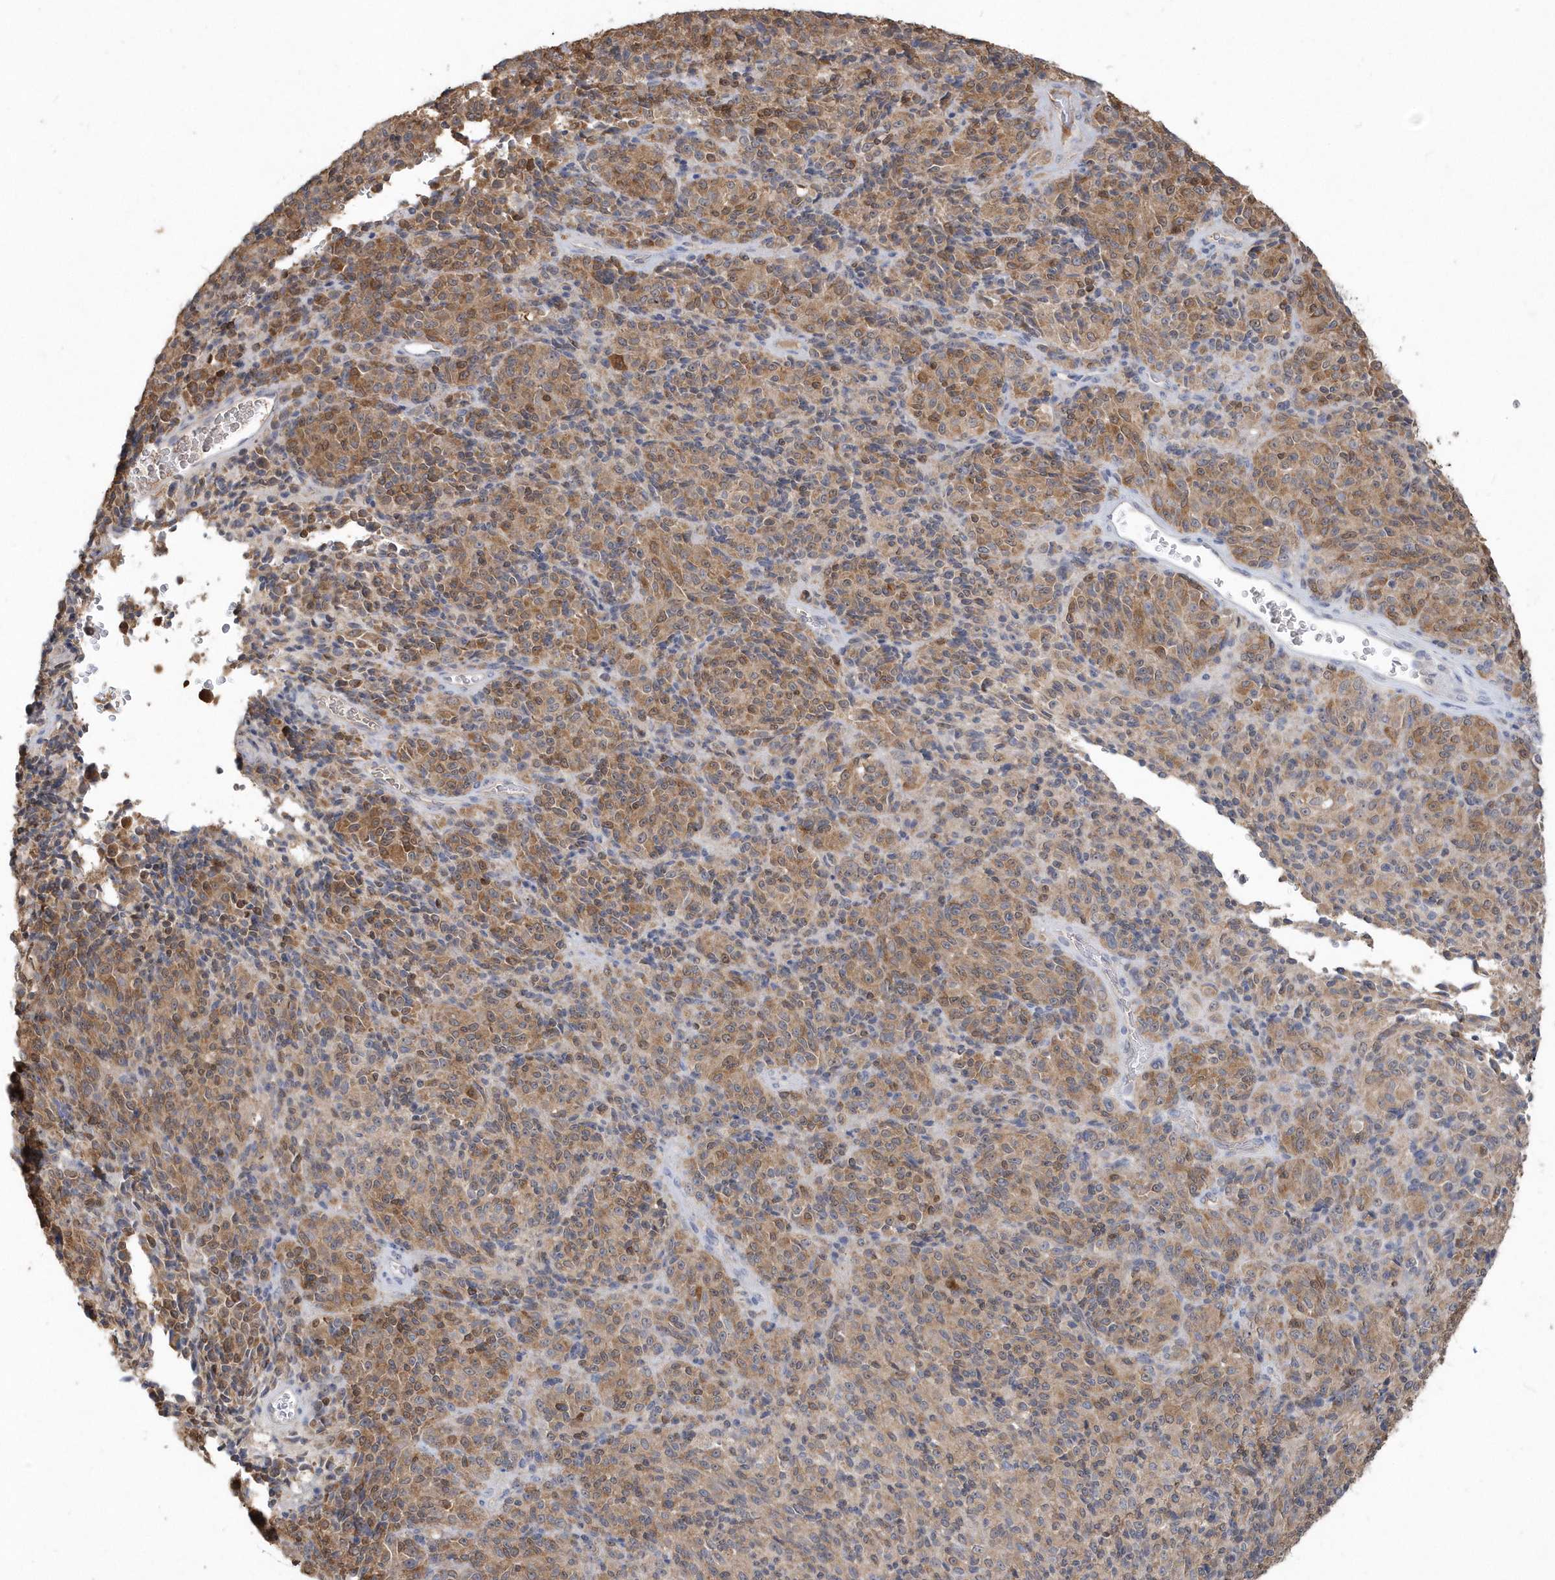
{"staining": {"intensity": "moderate", "quantity": ">75%", "location": "cytoplasmic/membranous"}, "tissue": "melanoma", "cell_type": "Tumor cells", "image_type": "cancer", "snomed": [{"axis": "morphology", "description": "Malignant melanoma, Metastatic site"}, {"axis": "topography", "description": "Brain"}], "caption": "An image of human melanoma stained for a protein demonstrates moderate cytoplasmic/membranous brown staining in tumor cells.", "gene": "AKR7A2", "patient": {"sex": "female", "age": 56}}